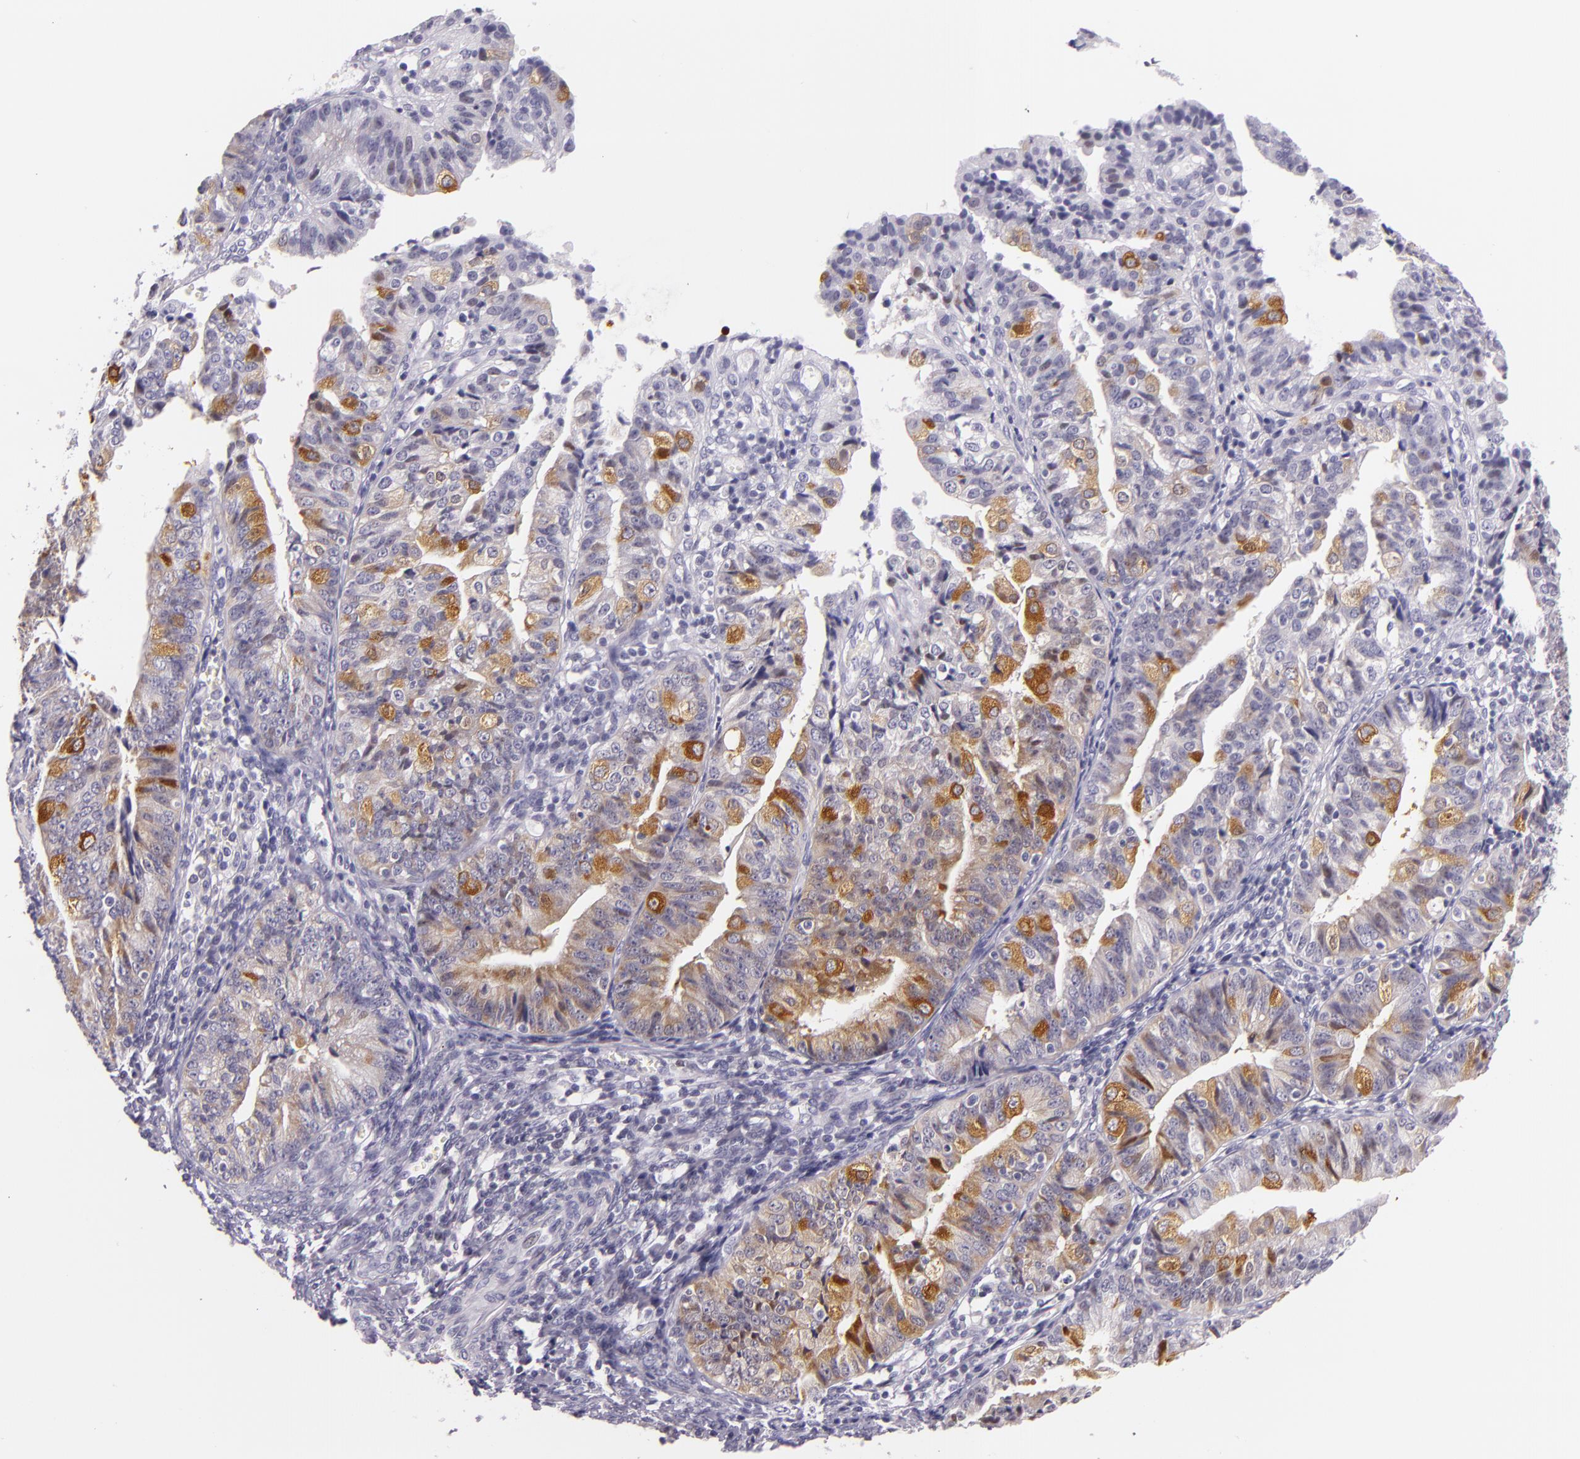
{"staining": {"intensity": "moderate", "quantity": "25%-75%", "location": "cytoplasmic/membranous"}, "tissue": "endometrial cancer", "cell_type": "Tumor cells", "image_type": "cancer", "snomed": [{"axis": "morphology", "description": "Adenocarcinoma, NOS"}, {"axis": "topography", "description": "Endometrium"}], "caption": "Protein analysis of endometrial adenocarcinoma tissue reveals moderate cytoplasmic/membranous positivity in approximately 25%-75% of tumor cells.", "gene": "HSP90AA1", "patient": {"sex": "female", "age": 56}}